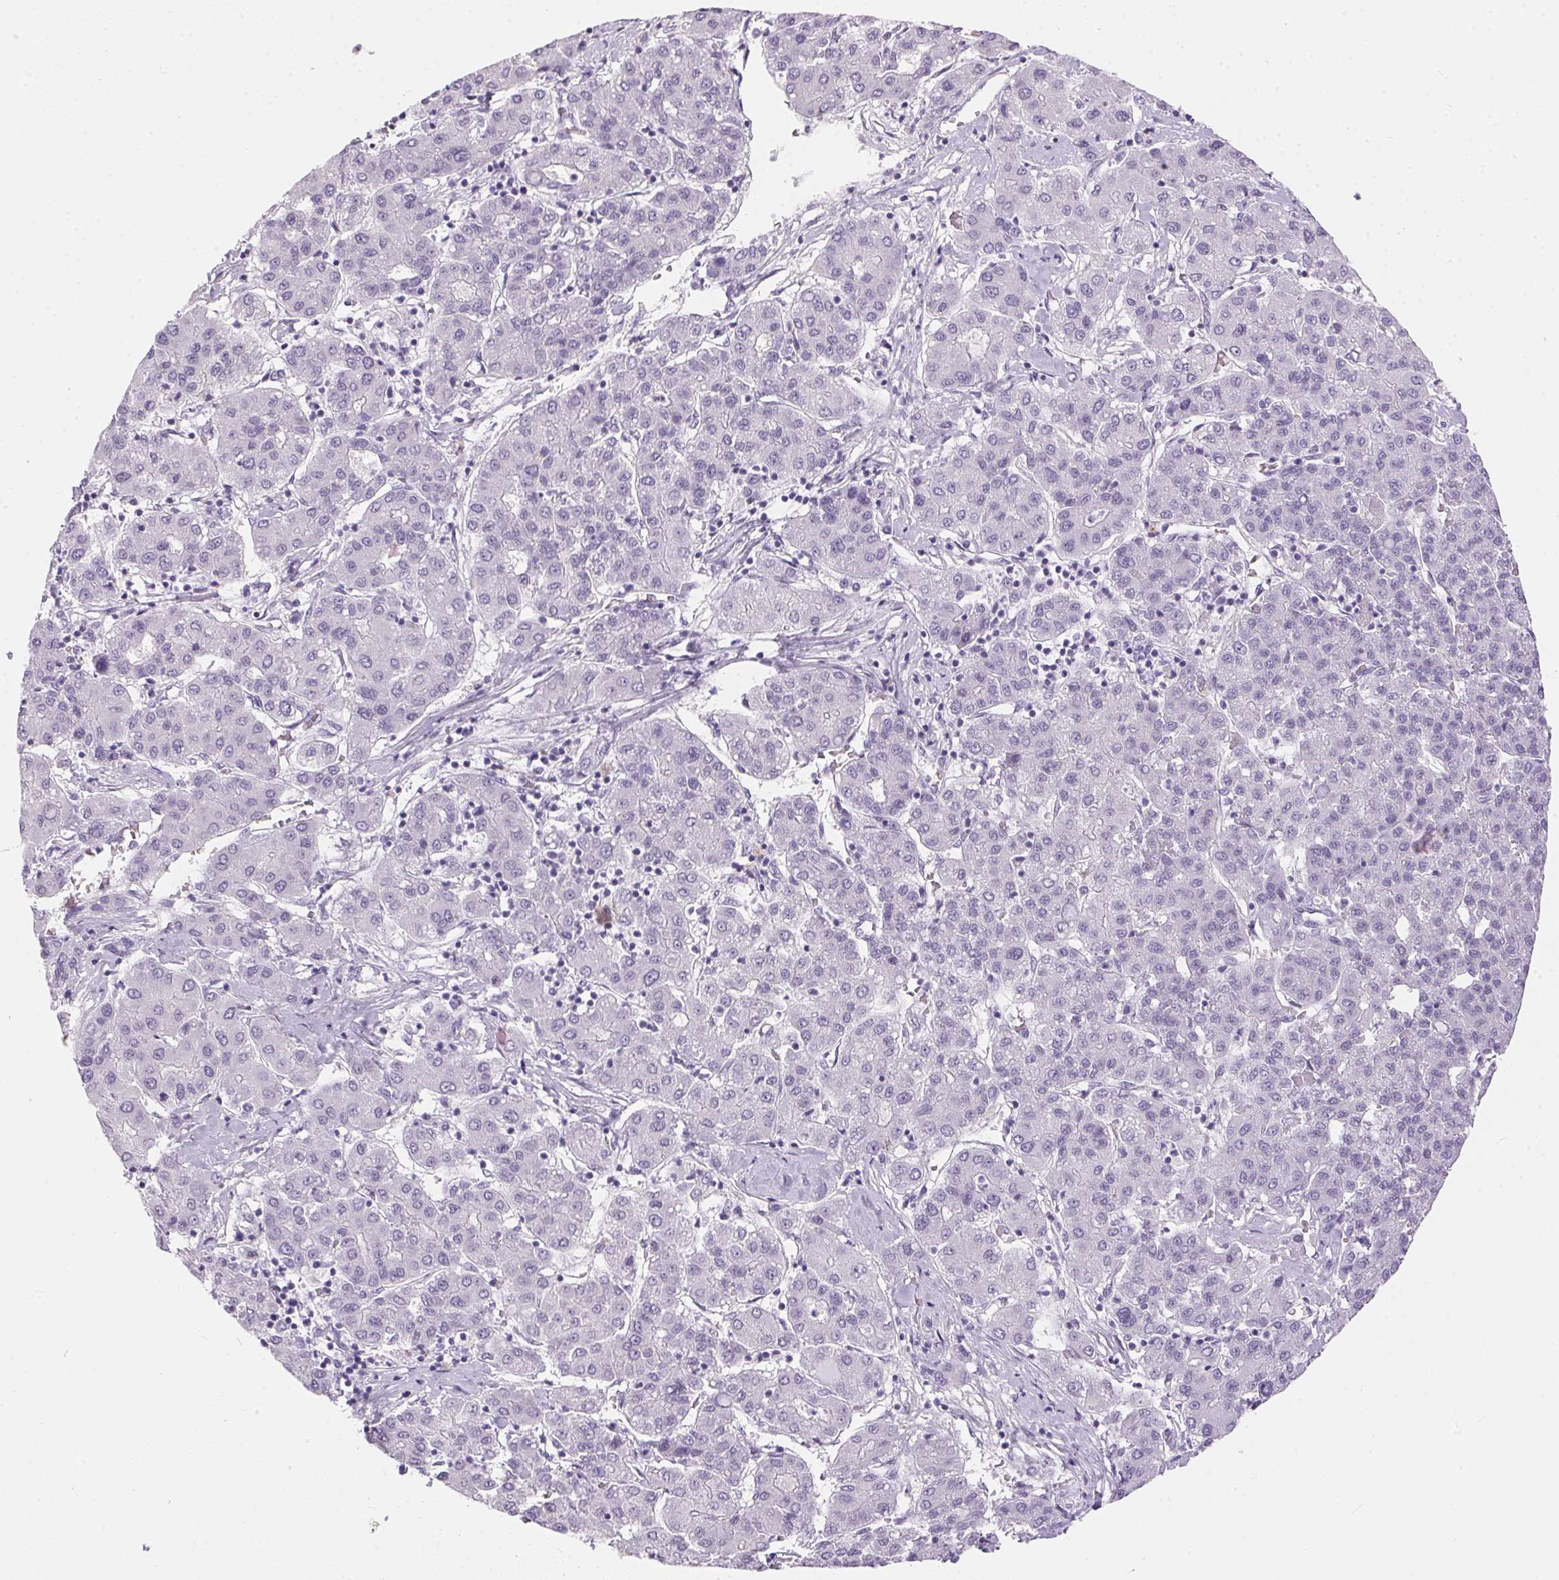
{"staining": {"intensity": "negative", "quantity": "none", "location": "none"}, "tissue": "liver cancer", "cell_type": "Tumor cells", "image_type": "cancer", "snomed": [{"axis": "morphology", "description": "Carcinoma, Hepatocellular, NOS"}, {"axis": "topography", "description": "Liver"}], "caption": "Tumor cells are negative for brown protein staining in hepatocellular carcinoma (liver).", "gene": "GBP6", "patient": {"sex": "male", "age": 65}}